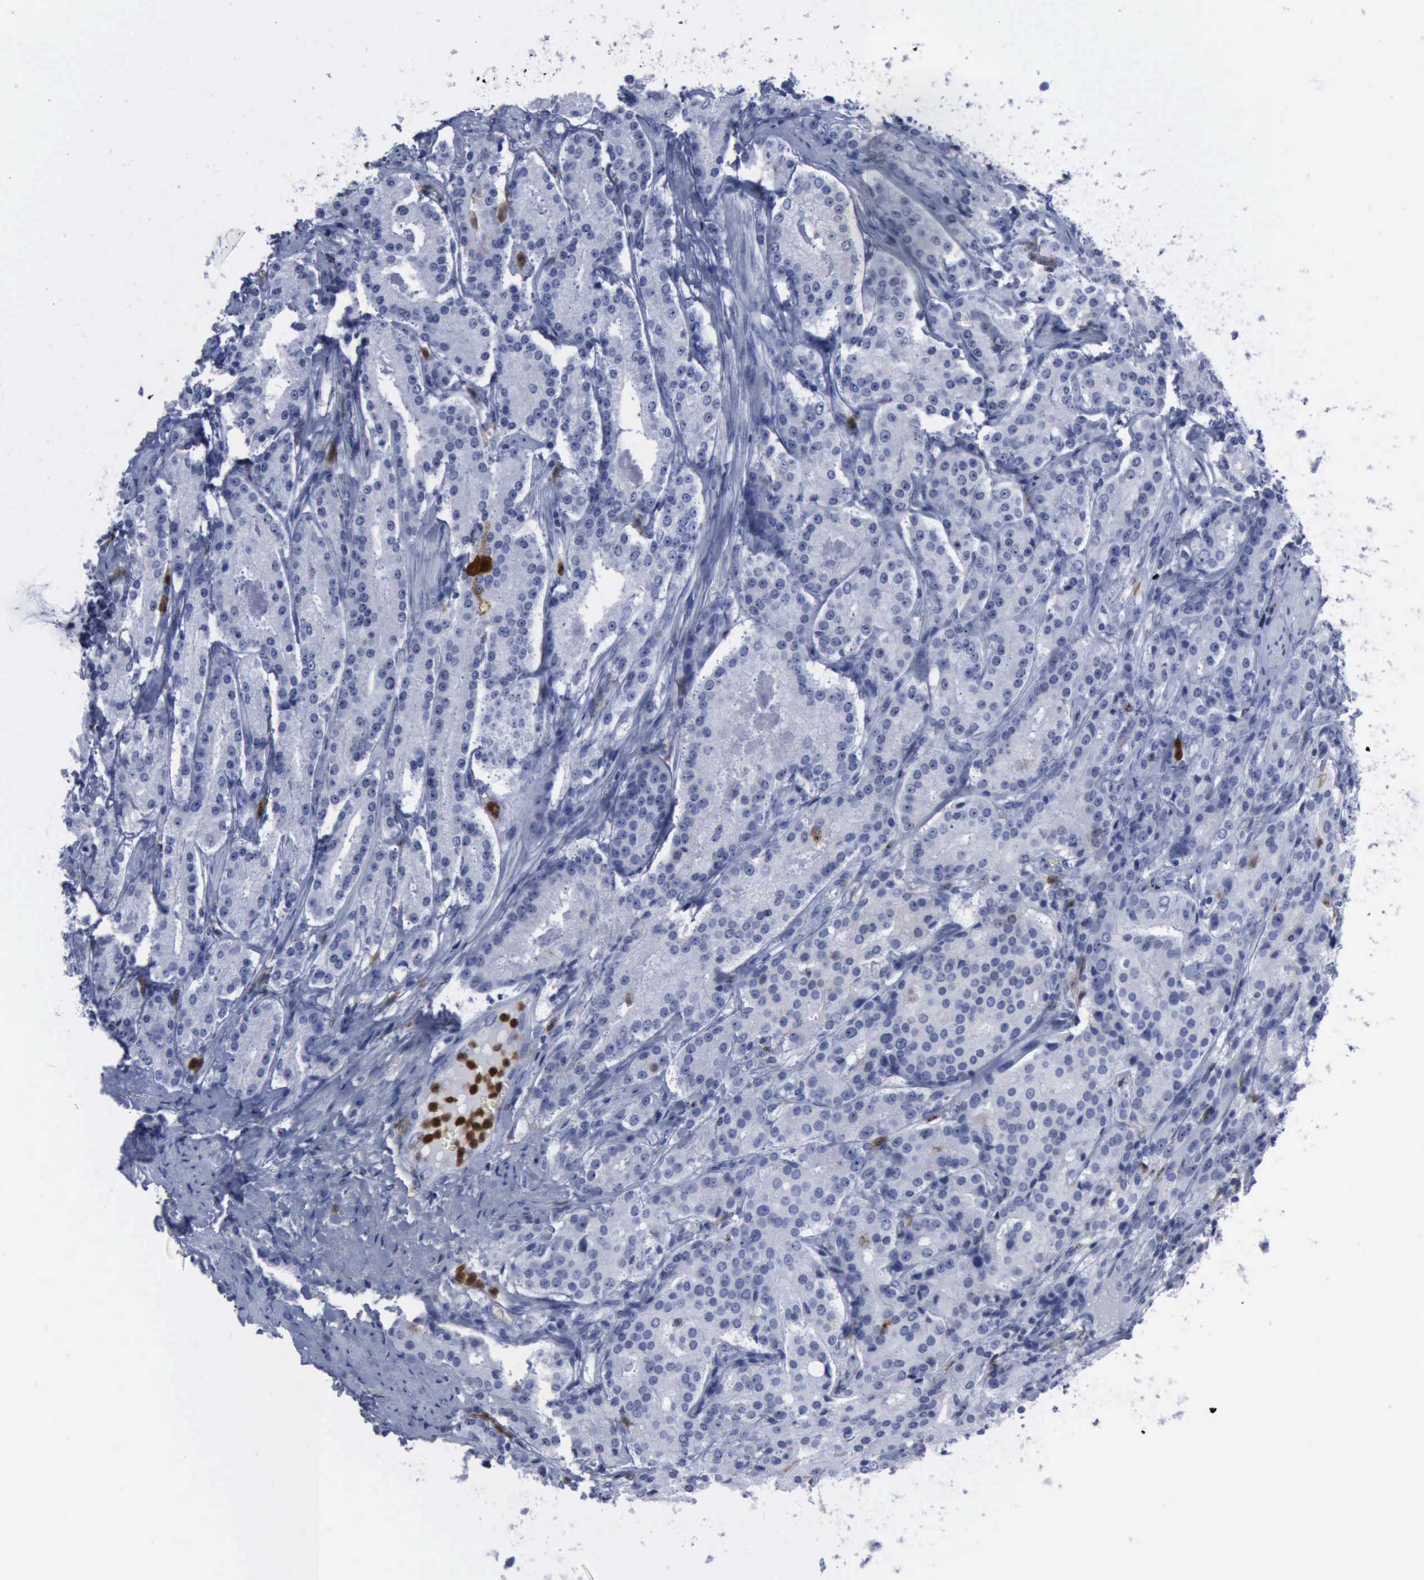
{"staining": {"intensity": "negative", "quantity": "none", "location": "none"}, "tissue": "prostate cancer", "cell_type": "Tumor cells", "image_type": "cancer", "snomed": [{"axis": "morphology", "description": "Adenocarcinoma, Medium grade"}, {"axis": "topography", "description": "Prostate"}], "caption": "Prostate adenocarcinoma (medium-grade) stained for a protein using IHC displays no expression tumor cells.", "gene": "CSTA", "patient": {"sex": "male", "age": 72}}